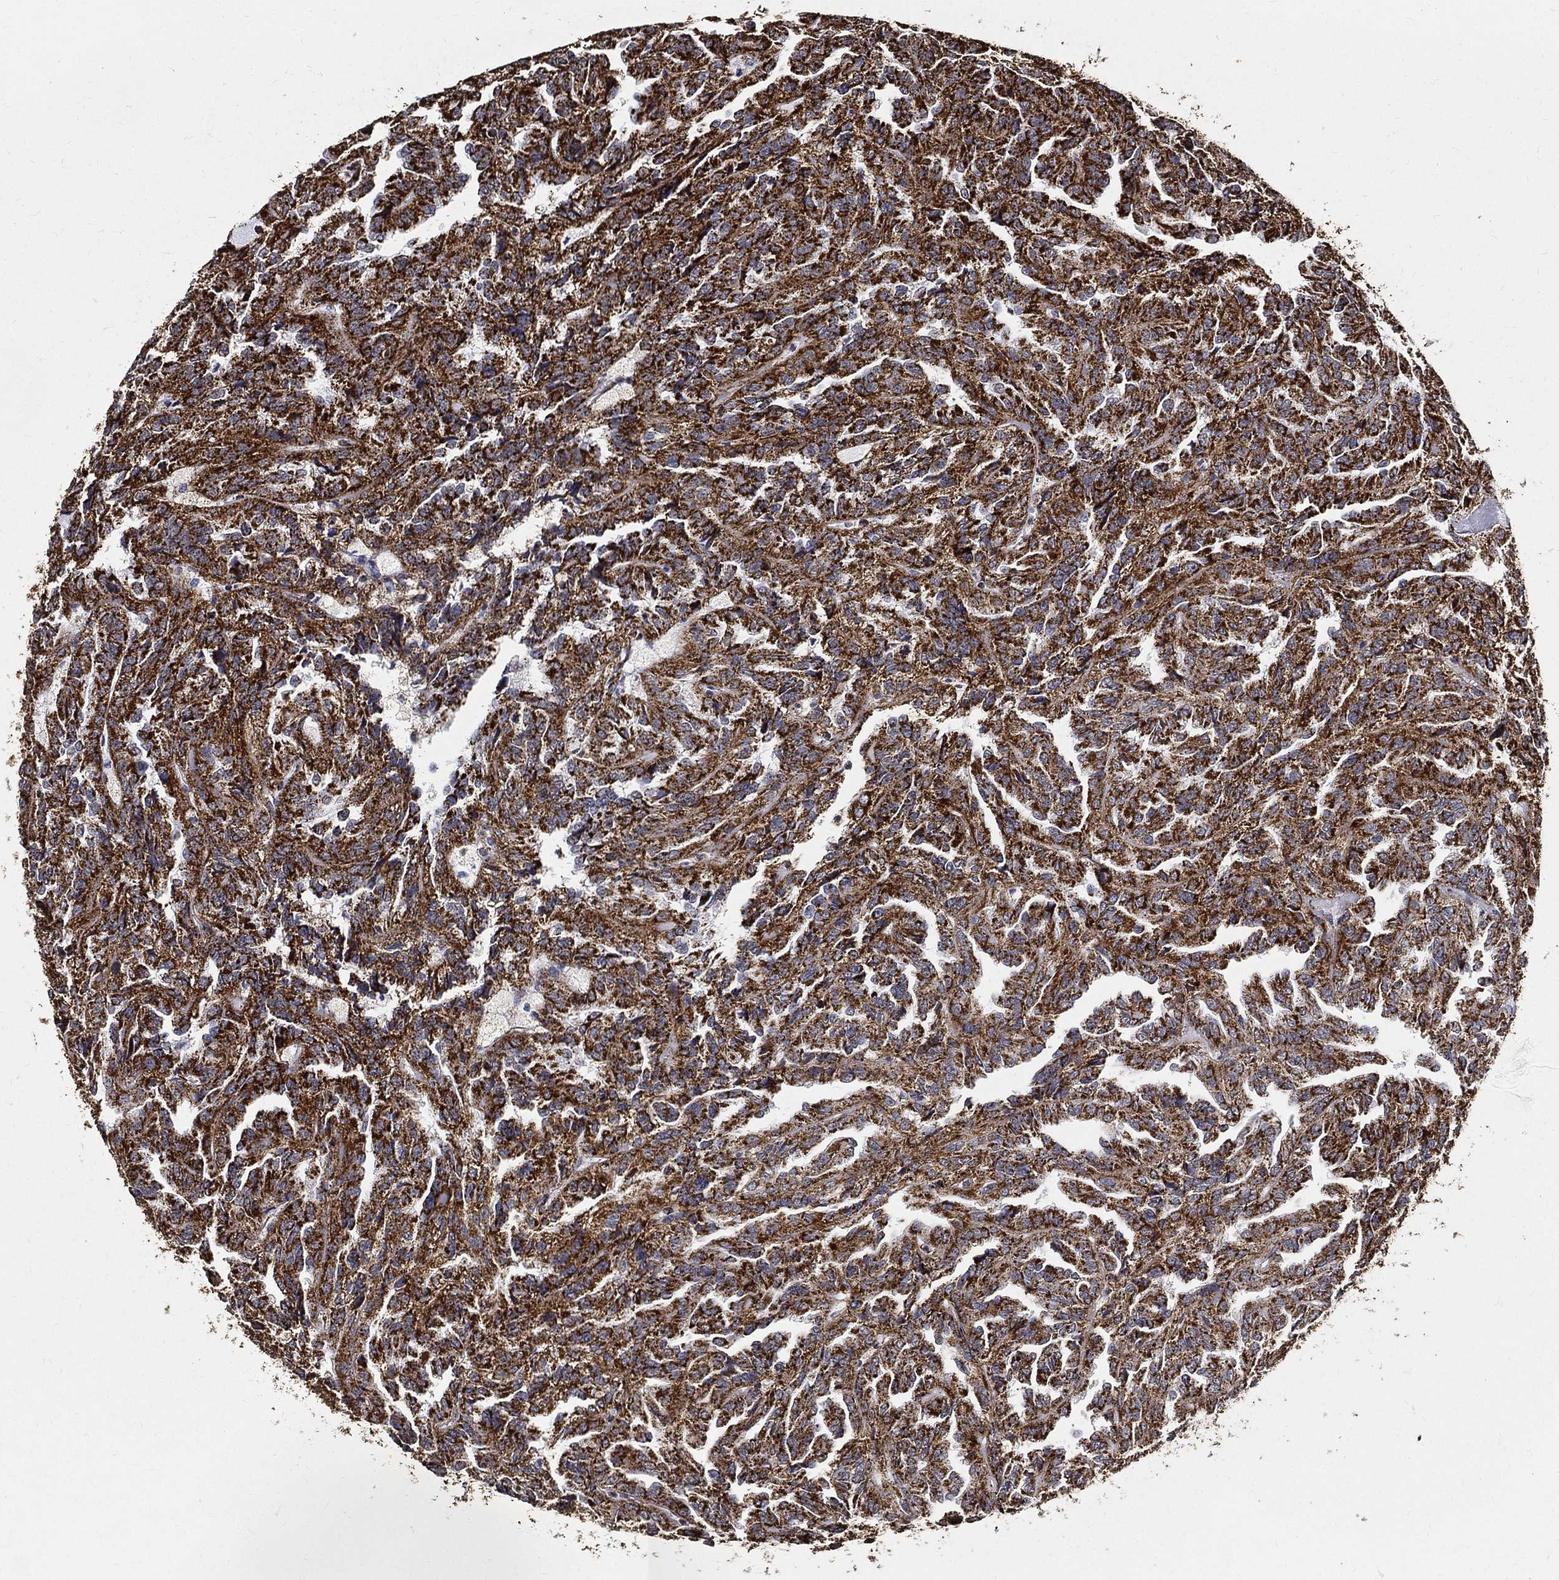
{"staining": {"intensity": "strong", "quantity": ">75%", "location": "cytoplasmic/membranous"}, "tissue": "renal cancer", "cell_type": "Tumor cells", "image_type": "cancer", "snomed": [{"axis": "morphology", "description": "Adenocarcinoma, NOS"}, {"axis": "topography", "description": "Kidney"}], "caption": "Protein expression analysis of renal cancer demonstrates strong cytoplasmic/membranous positivity in approximately >75% of tumor cells.", "gene": "NDUFAB1", "patient": {"sex": "male", "age": 79}}